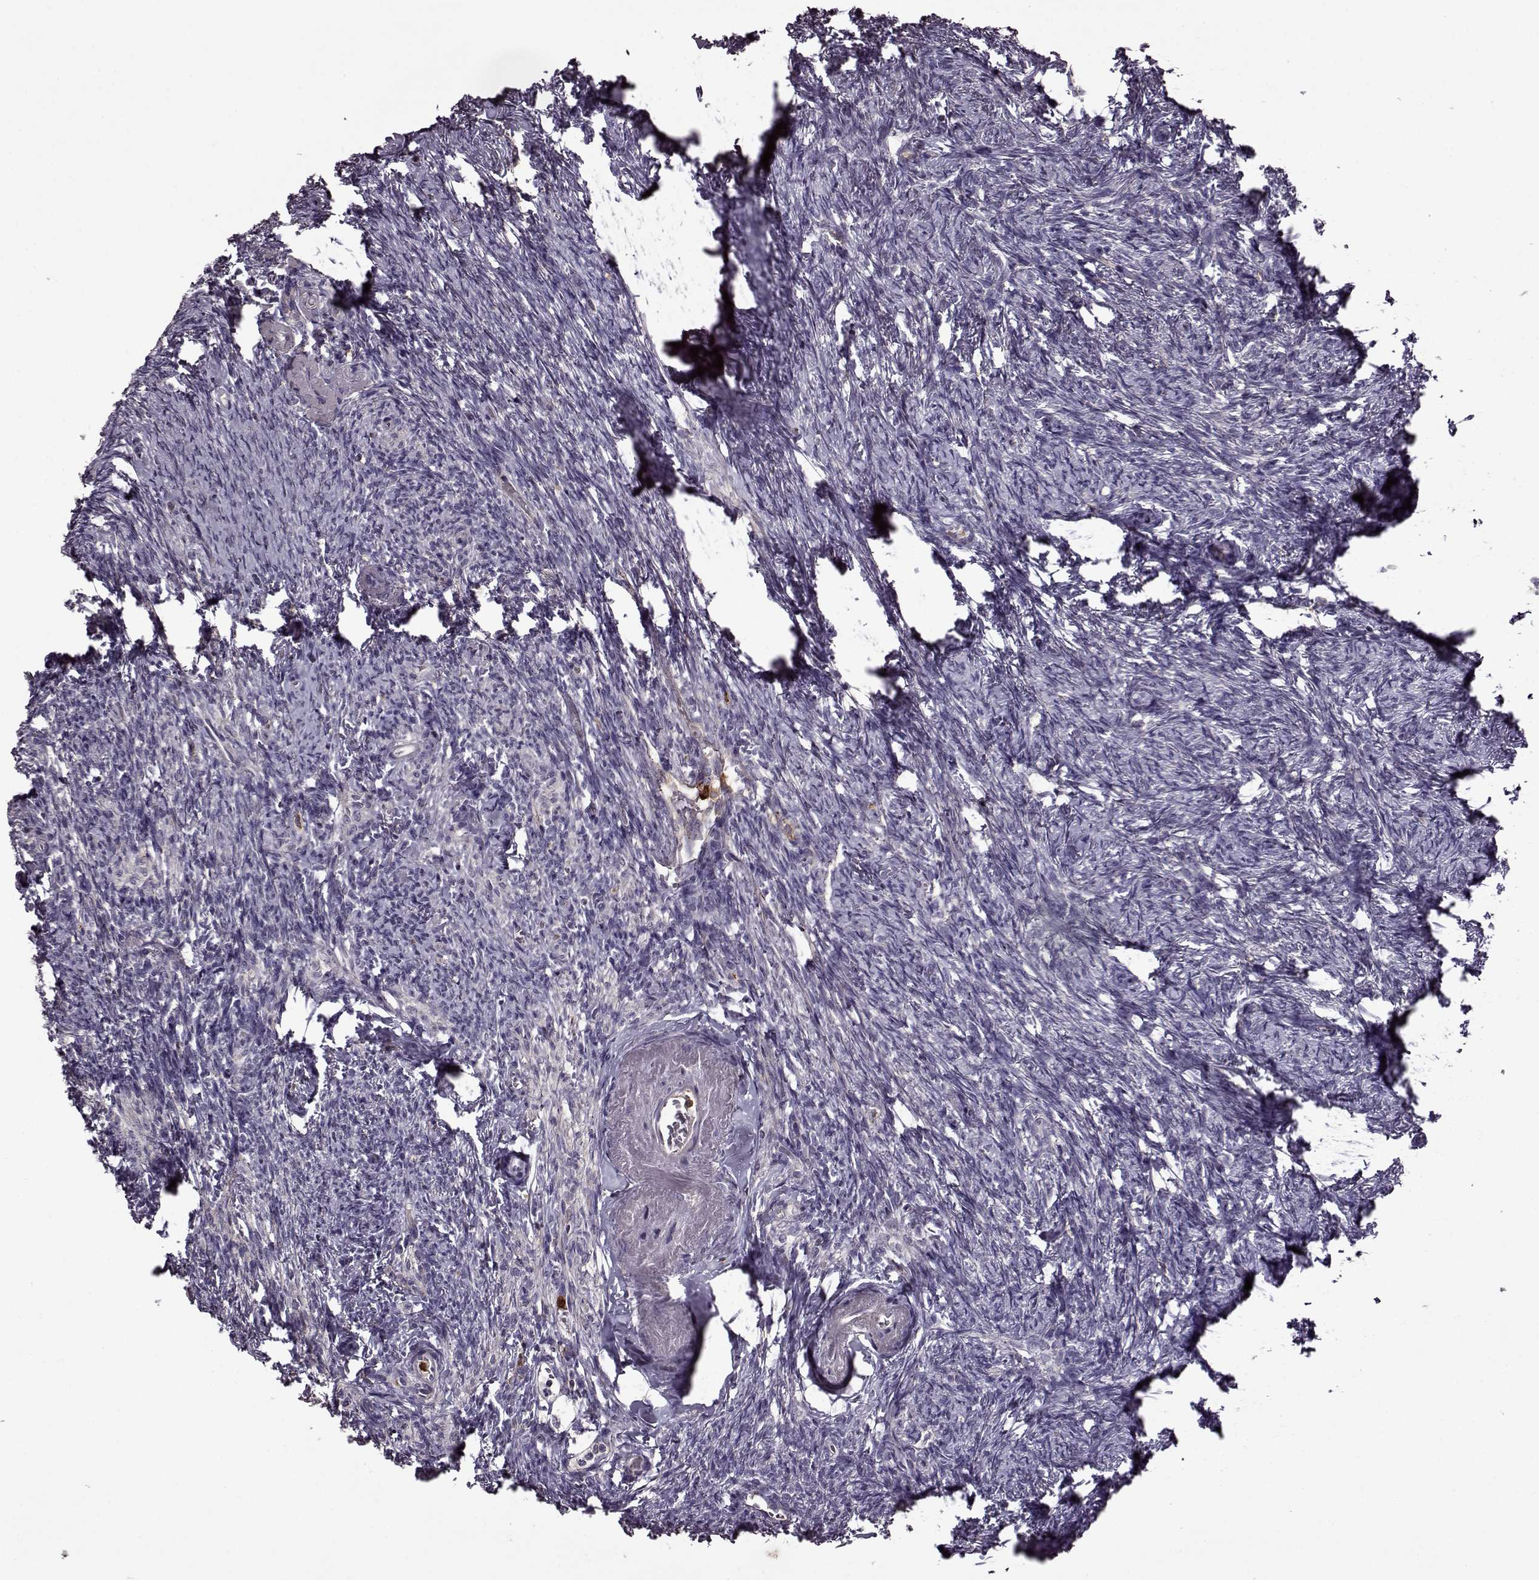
{"staining": {"intensity": "moderate", "quantity": ">75%", "location": "cytoplasmic/membranous"}, "tissue": "ovary", "cell_type": "Follicle cells", "image_type": "normal", "snomed": [{"axis": "morphology", "description": "Normal tissue, NOS"}, {"axis": "topography", "description": "Ovary"}], "caption": "Immunohistochemistry histopathology image of unremarkable ovary stained for a protein (brown), which displays medium levels of moderate cytoplasmic/membranous positivity in approximately >75% of follicle cells.", "gene": "MTSS1", "patient": {"sex": "female", "age": 72}}